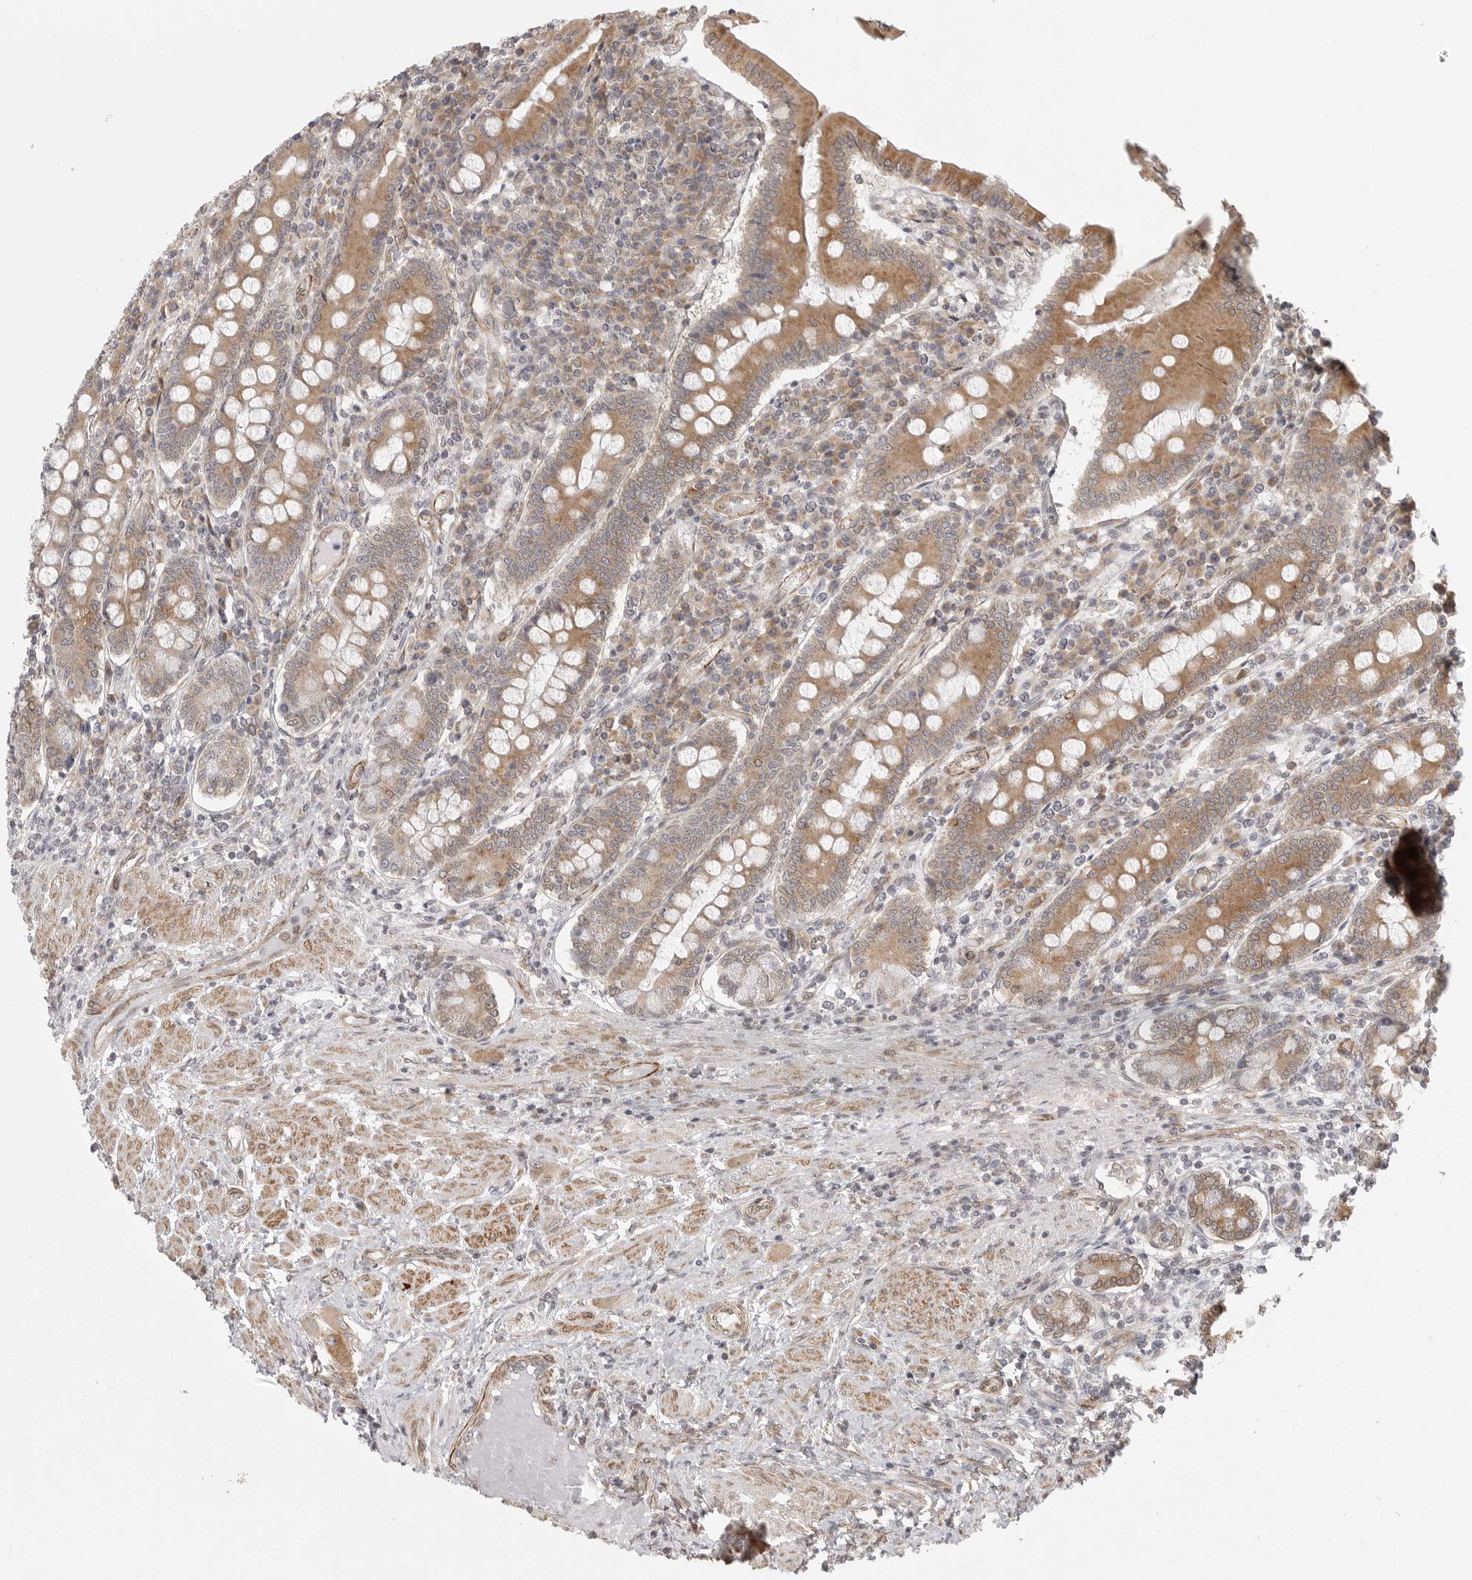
{"staining": {"intensity": "moderate", "quantity": ">75%", "location": "cytoplasmic/membranous"}, "tissue": "duodenum", "cell_type": "Glandular cells", "image_type": "normal", "snomed": [{"axis": "morphology", "description": "Normal tissue, NOS"}, {"axis": "morphology", "description": "Adenocarcinoma, NOS"}, {"axis": "topography", "description": "Pancreas"}, {"axis": "topography", "description": "Duodenum"}], "caption": "This is an image of IHC staining of normal duodenum, which shows moderate staining in the cytoplasmic/membranous of glandular cells.", "gene": "CERS2", "patient": {"sex": "male", "age": 50}}